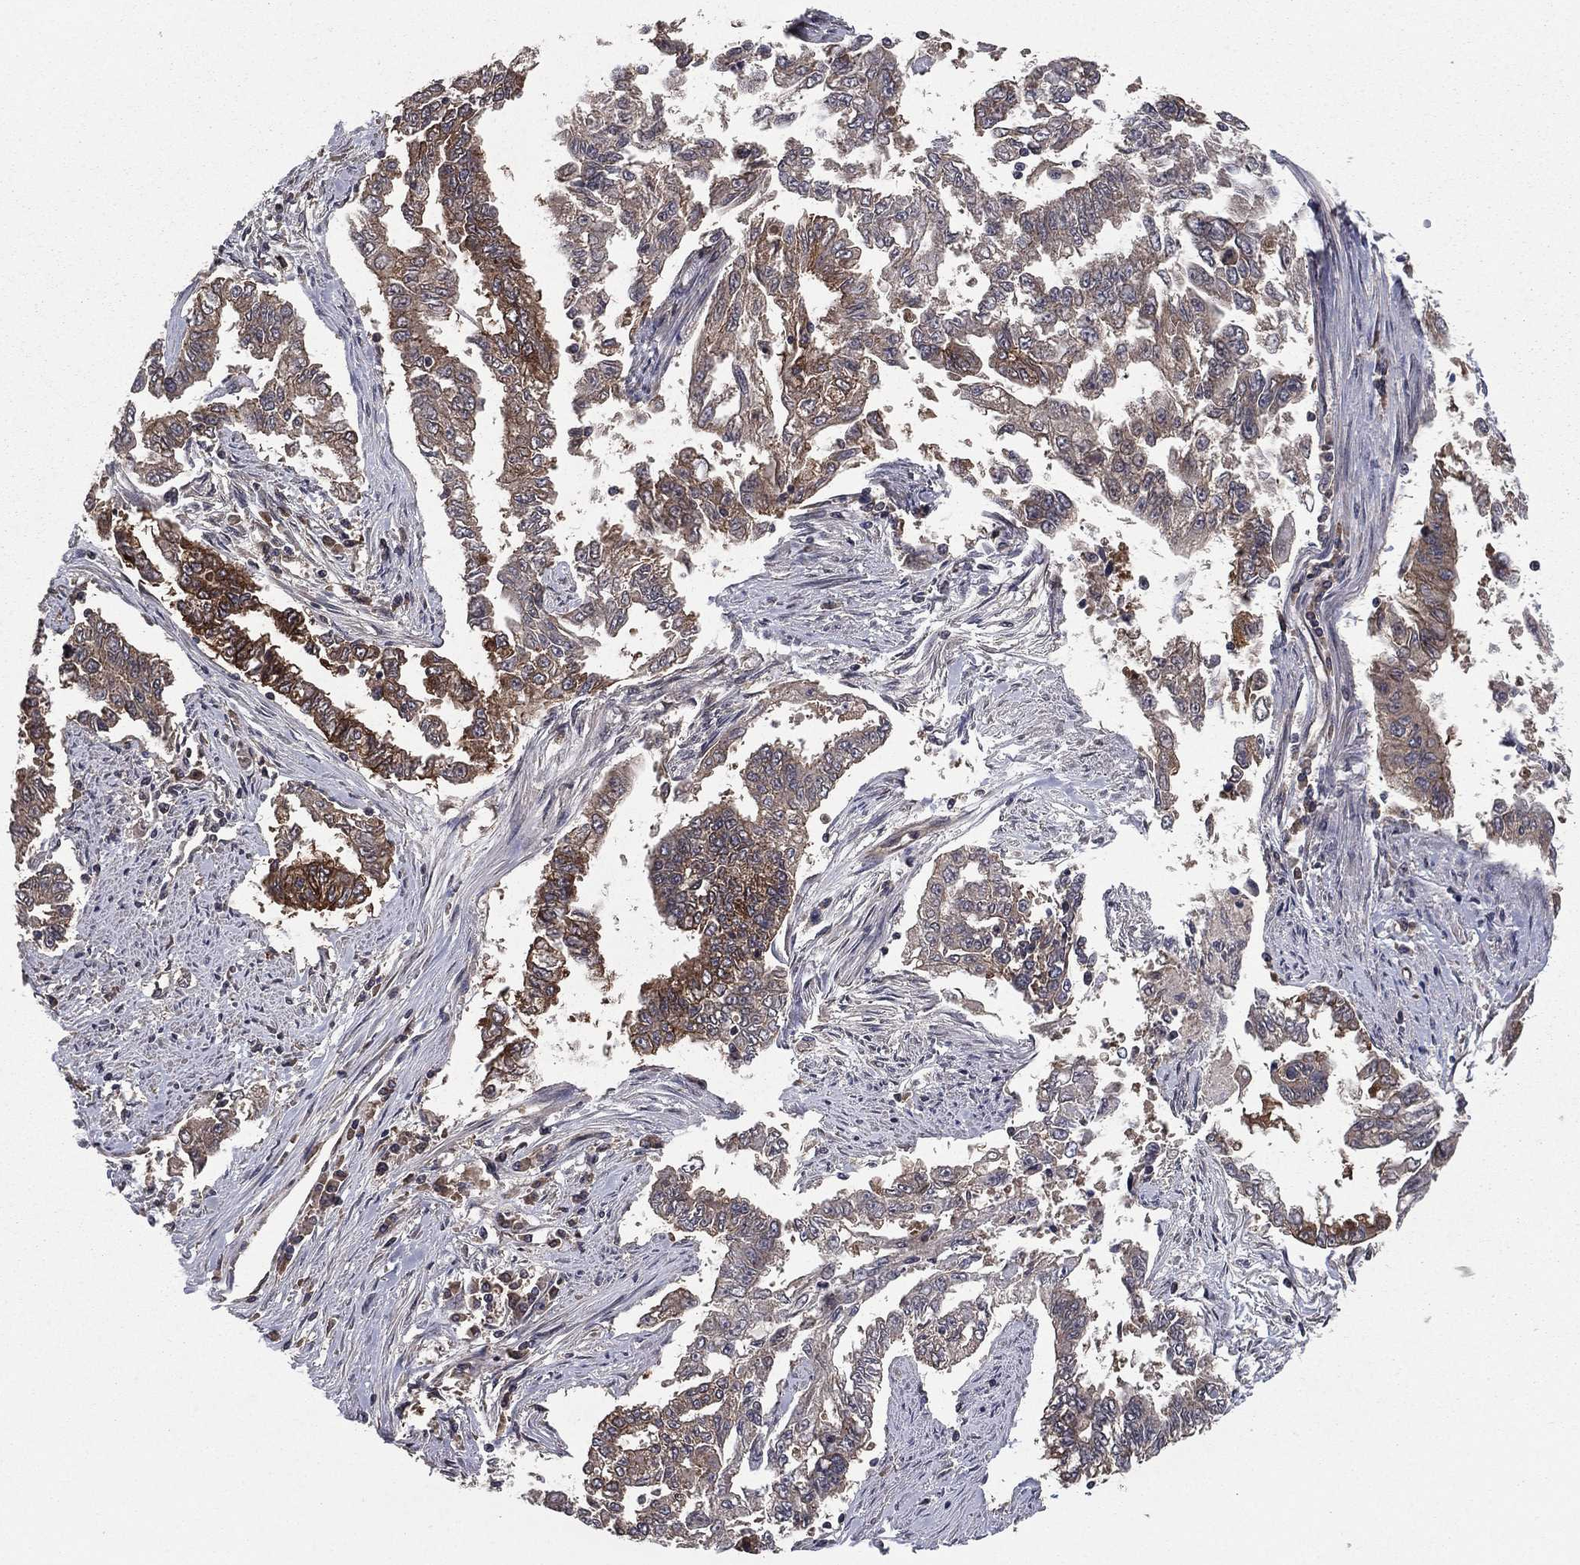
{"staining": {"intensity": "strong", "quantity": "<25%", "location": "cytoplasmic/membranous"}, "tissue": "endometrial cancer", "cell_type": "Tumor cells", "image_type": "cancer", "snomed": [{"axis": "morphology", "description": "Adenocarcinoma, NOS"}, {"axis": "topography", "description": "Uterus"}], "caption": "Endometrial adenocarcinoma was stained to show a protein in brown. There is medium levels of strong cytoplasmic/membranous positivity in about <25% of tumor cells.", "gene": "CERT1", "patient": {"sex": "female", "age": 59}}